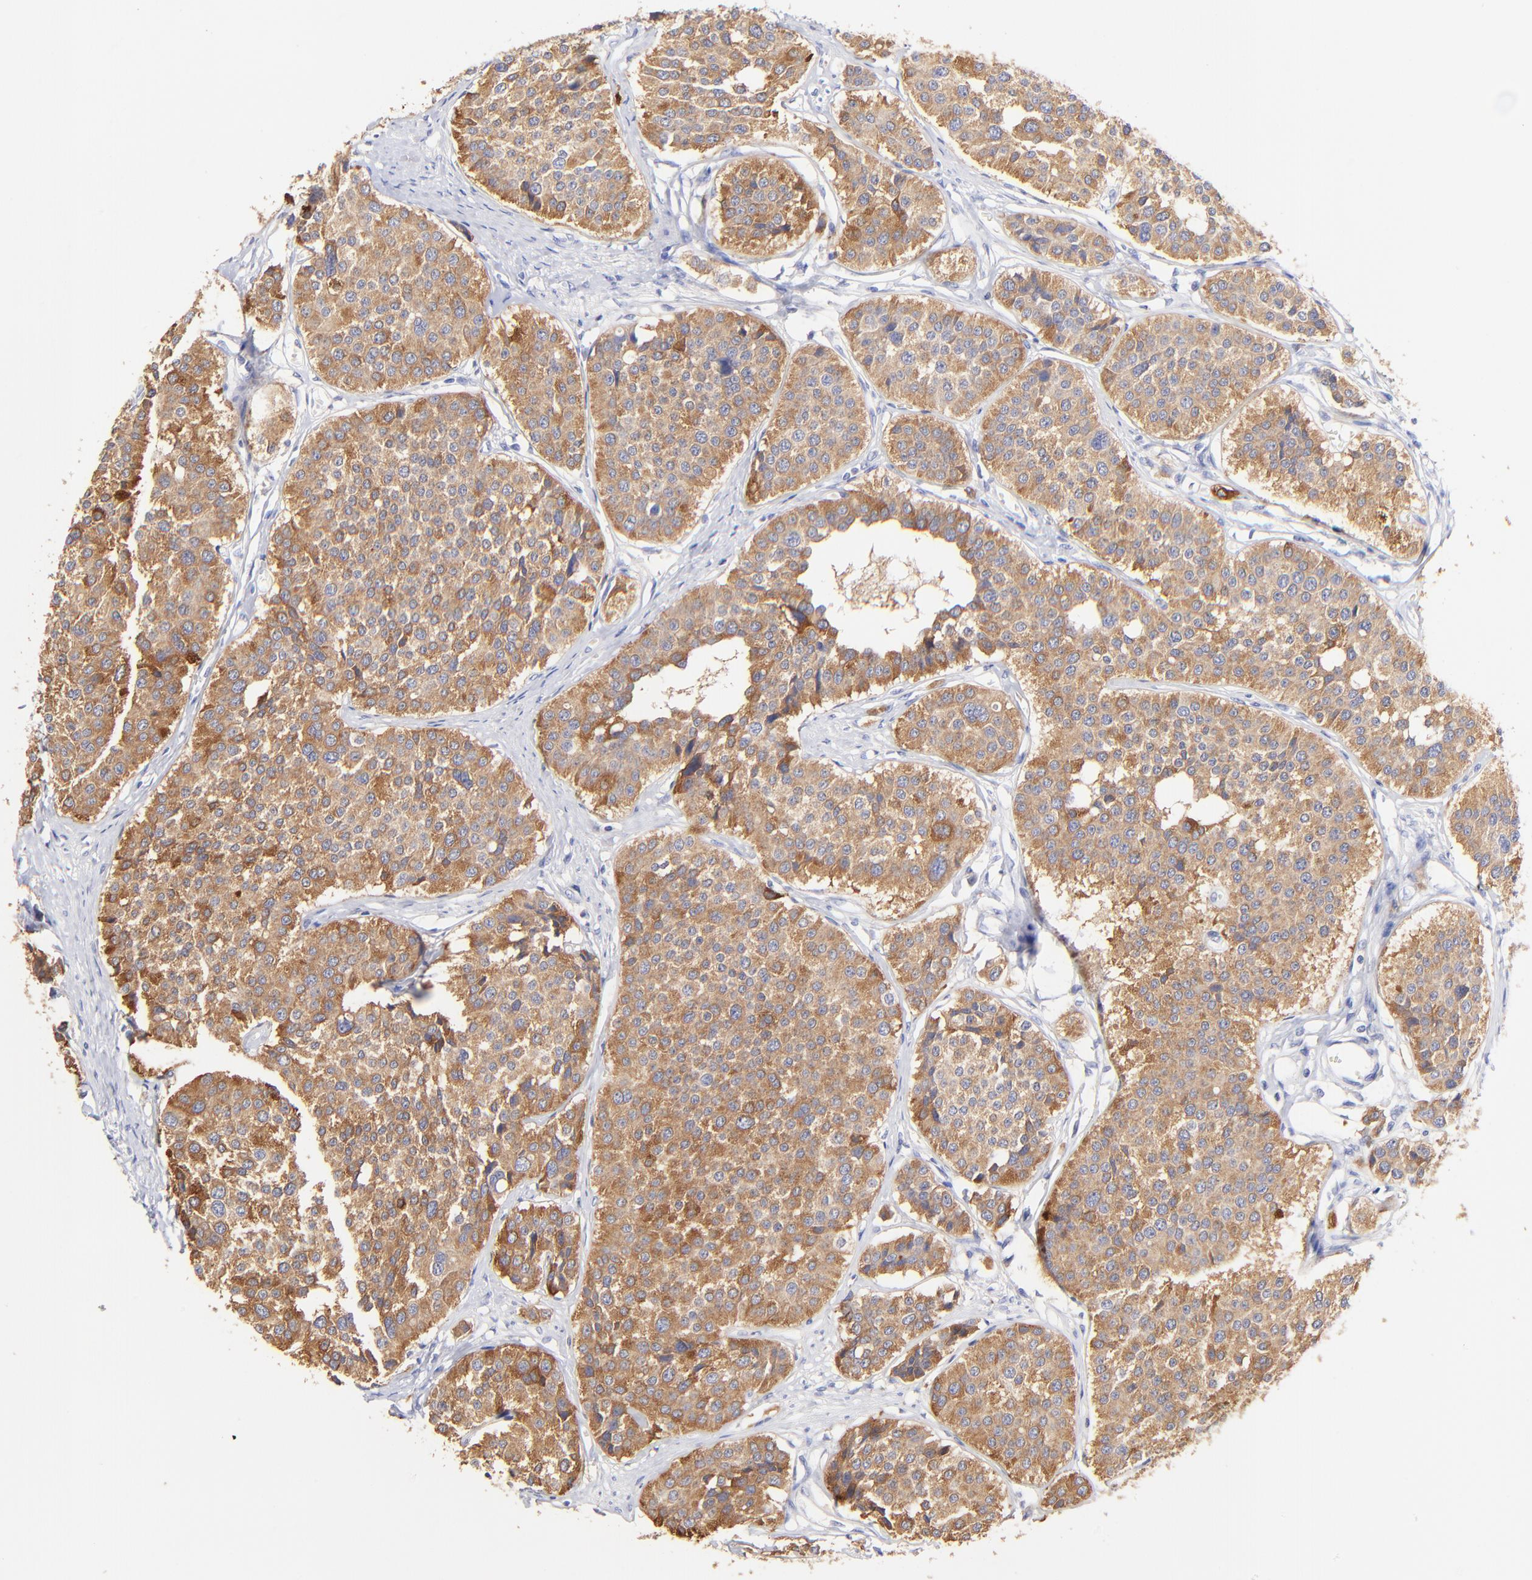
{"staining": {"intensity": "moderate", "quantity": ">75%", "location": "cytoplasmic/membranous"}, "tissue": "carcinoid", "cell_type": "Tumor cells", "image_type": "cancer", "snomed": [{"axis": "morphology", "description": "Carcinoid, malignant, NOS"}, {"axis": "topography", "description": "Small intestine"}], "caption": "Immunohistochemical staining of human carcinoid exhibits medium levels of moderate cytoplasmic/membranous protein expression in approximately >75% of tumor cells.", "gene": "RAB3A", "patient": {"sex": "male", "age": 60}}